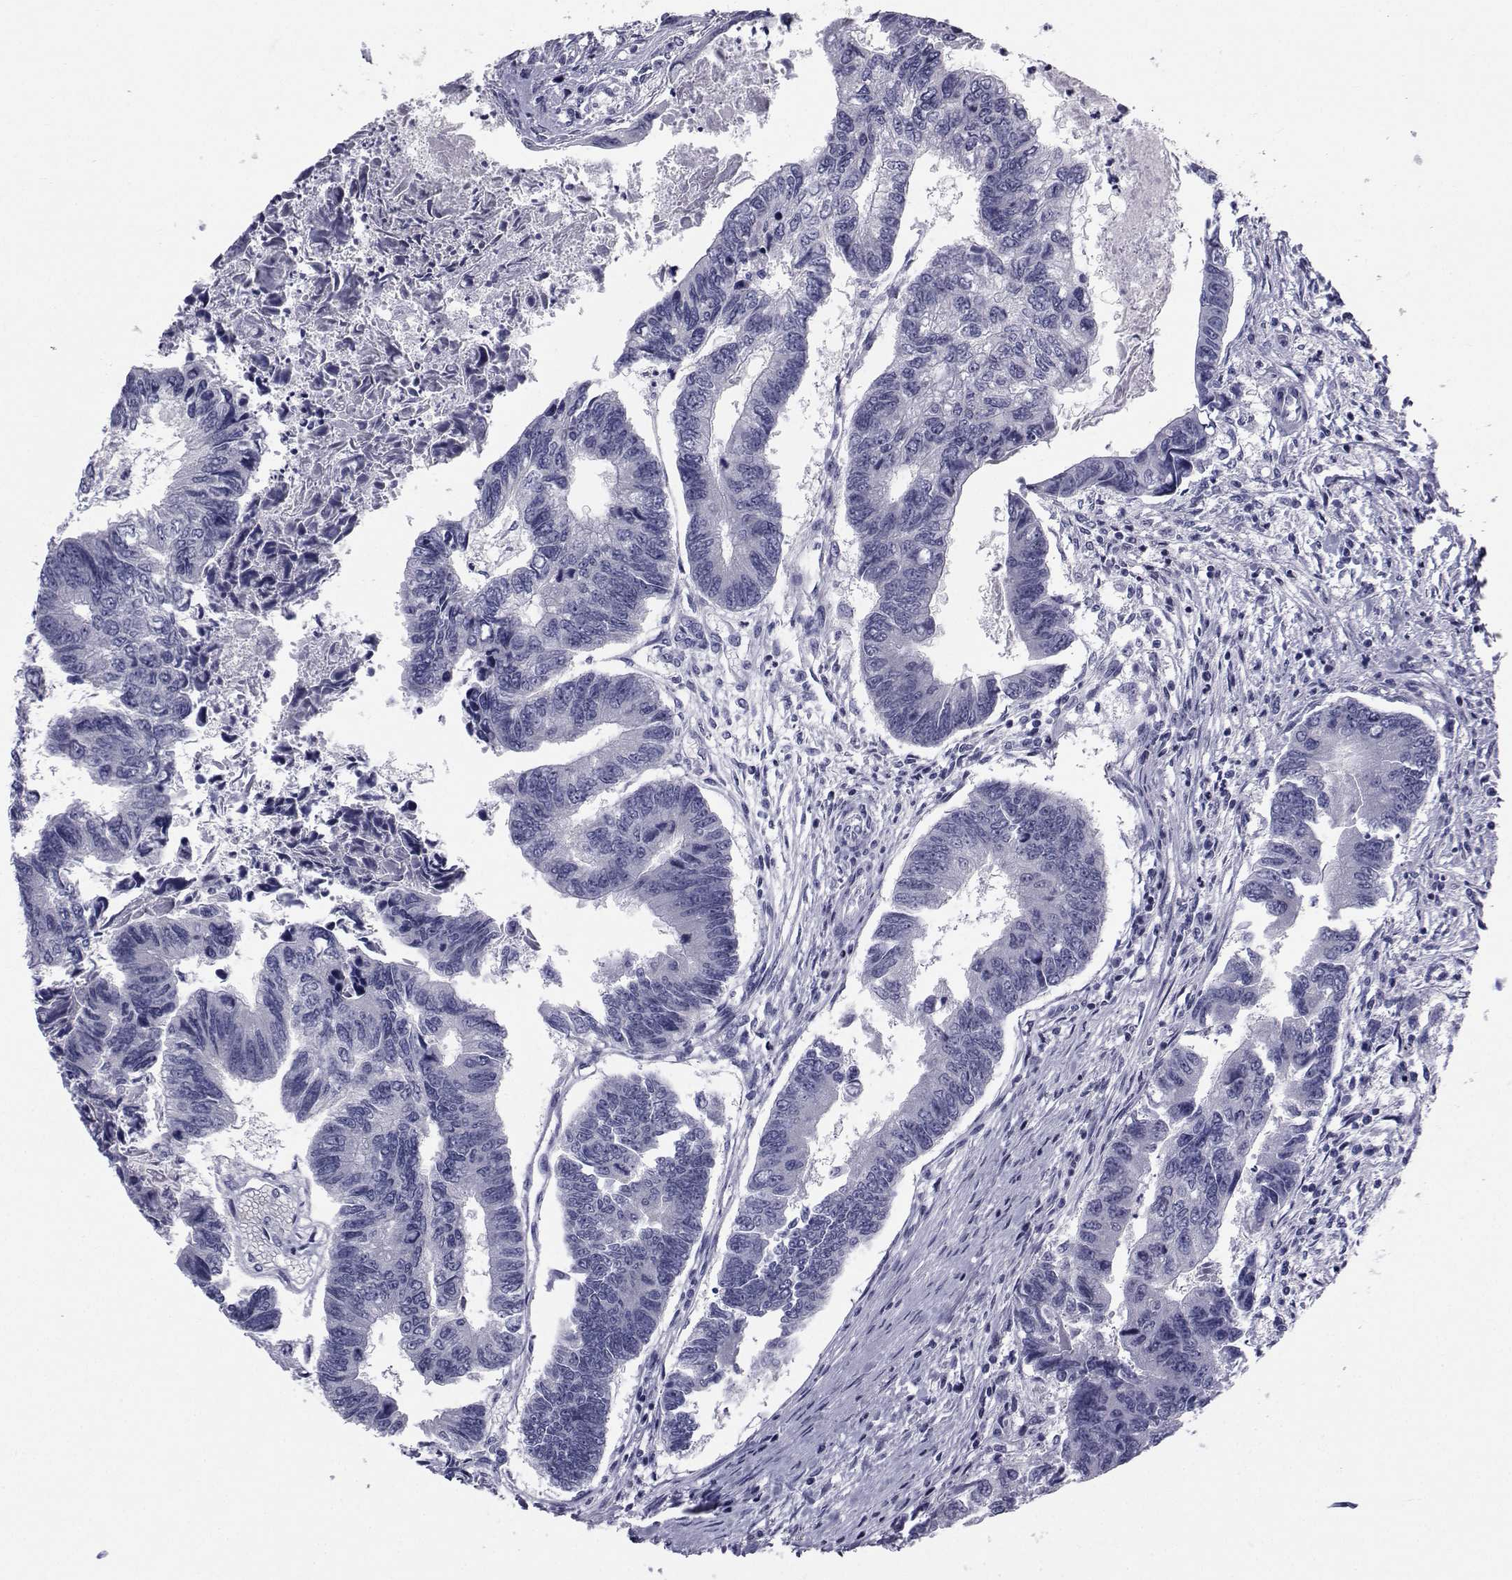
{"staining": {"intensity": "negative", "quantity": "none", "location": "none"}, "tissue": "colorectal cancer", "cell_type": "Tumor cells", "image_type": "cancer", "snomed": [{"axis": "morphology", "description": "Adenocarcinoma, NOS"}, {"axis": "topography", "description": "Colon"}], "caption": "Immunohistochemical staining of colorectal cancer (adenocarcinoma) shows no significant expression in tumor cells.", "gene": "CHRNA1", "patient": {"sex": "female", "age": 65}}